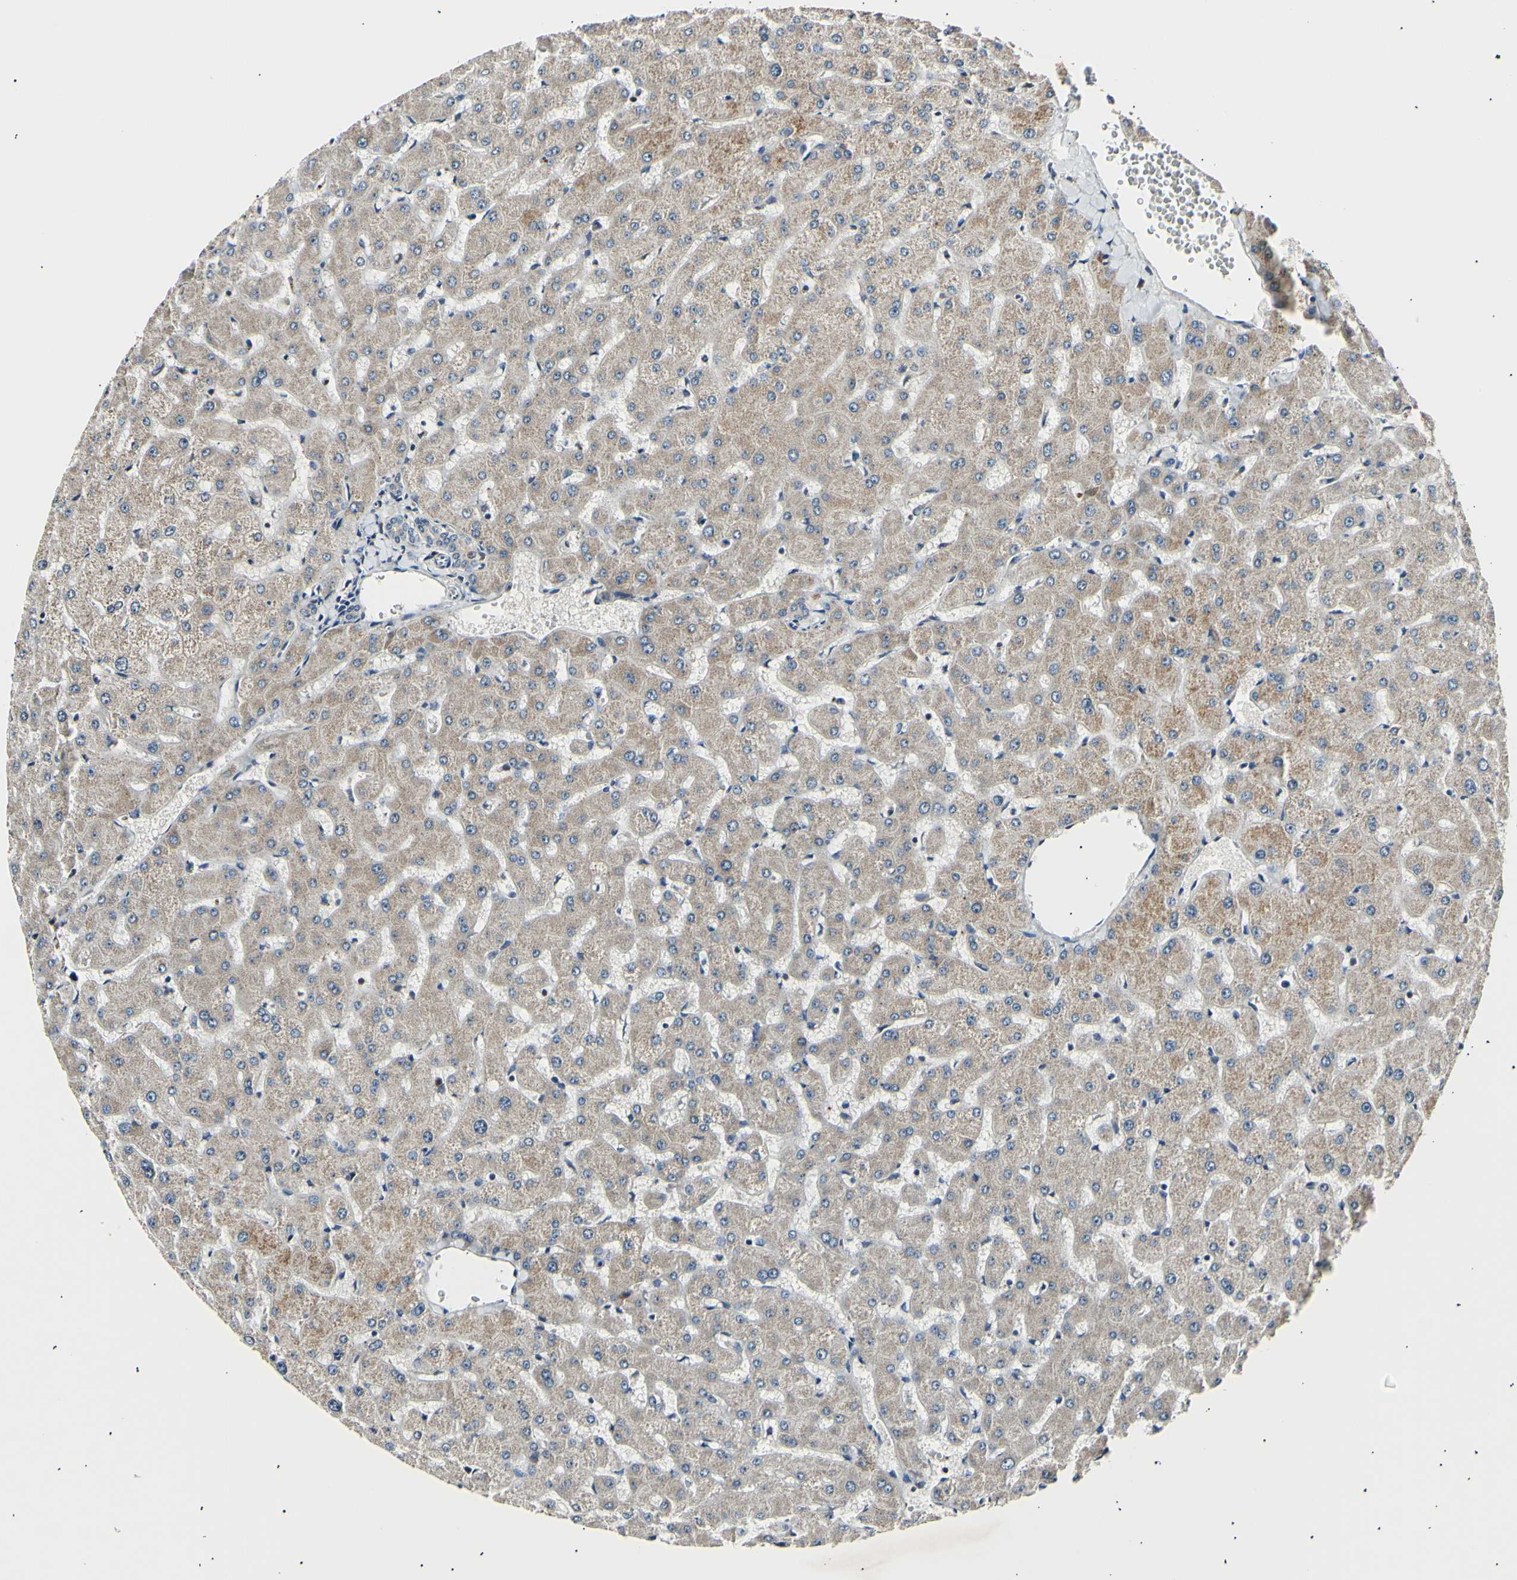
{"staining": {"intensity": "negative", "quantity": "none", "location": "none"}, "tissue": "liver", "cell_type": "Cholangiocytes", "image_type": "normal", "snomed": [{"axis": "morphology", "description": "Normal tissue, NOS"}, {"axis": "topography", "description": "Liver"}], "caption": "IHC image of unremarkable liver: human liver stained with DAB exhibits no significant protein expression in cholangiocytes. (Brightfield microscopy of DAB (3,3'-diaminobenzidine) immunohistochemistry at high magnification).", "gene": "ITGA6", "patient": {"sex": "female", "age": 63}}